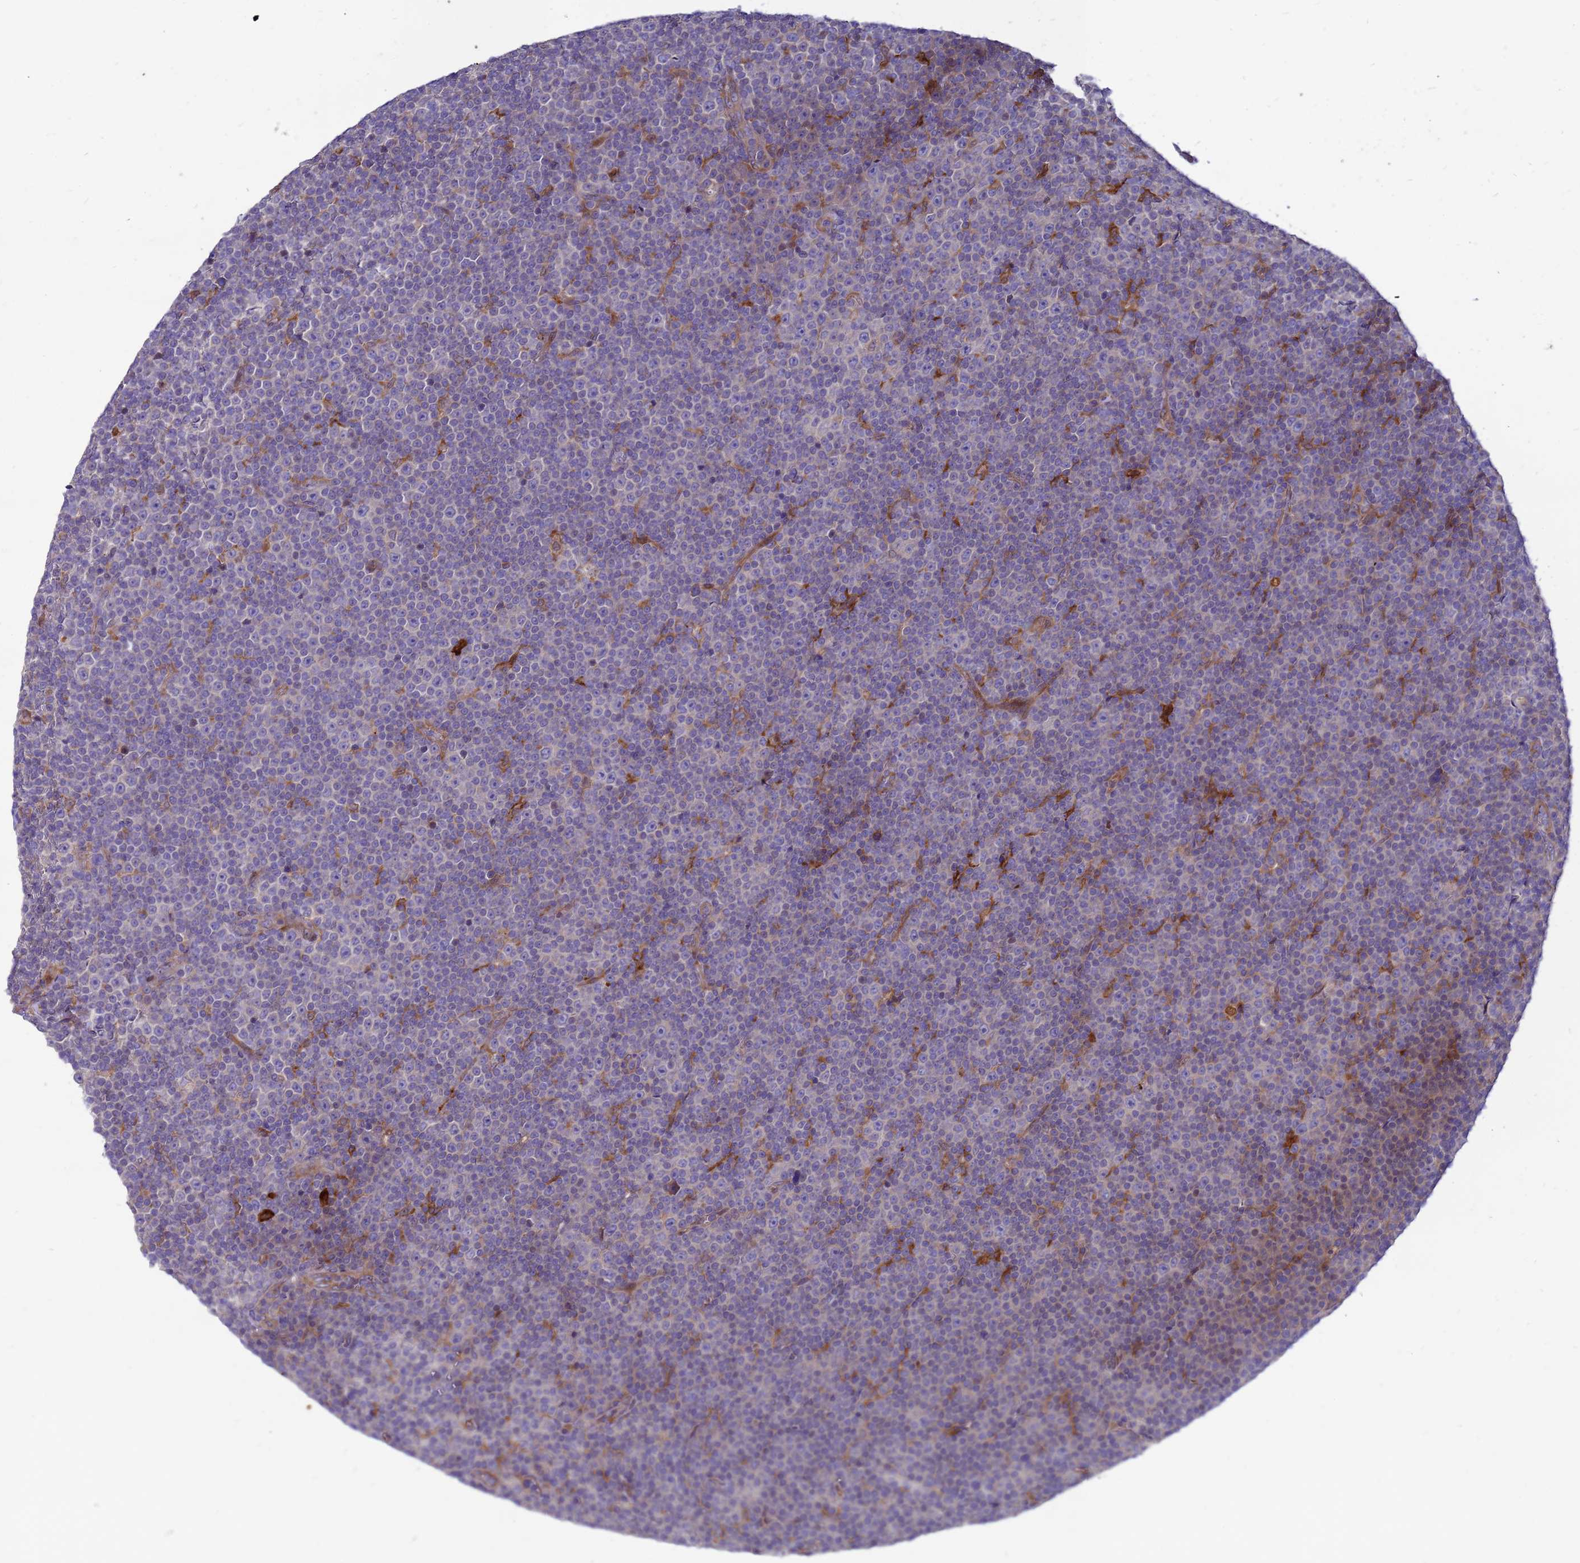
{"staining": {"intensity": "negative", "quantity": "none", "location": "none"}, "tissue": "lymphoma", "cell_type": "Tumor cells", "image_type": "cancer", "snomed": [{"axis": "morphology", "description": "Malignant lymphoma, non-Hodgkin's type, Low grade"}, {"axis": "topography", "description": "Lymph node"}], "caption": "A histopathology image of lymphoma stained for a protein shows no brown staining in tumor cells.", "gene": "RNF215", "patient": {"sex": "female", "age": 67}}